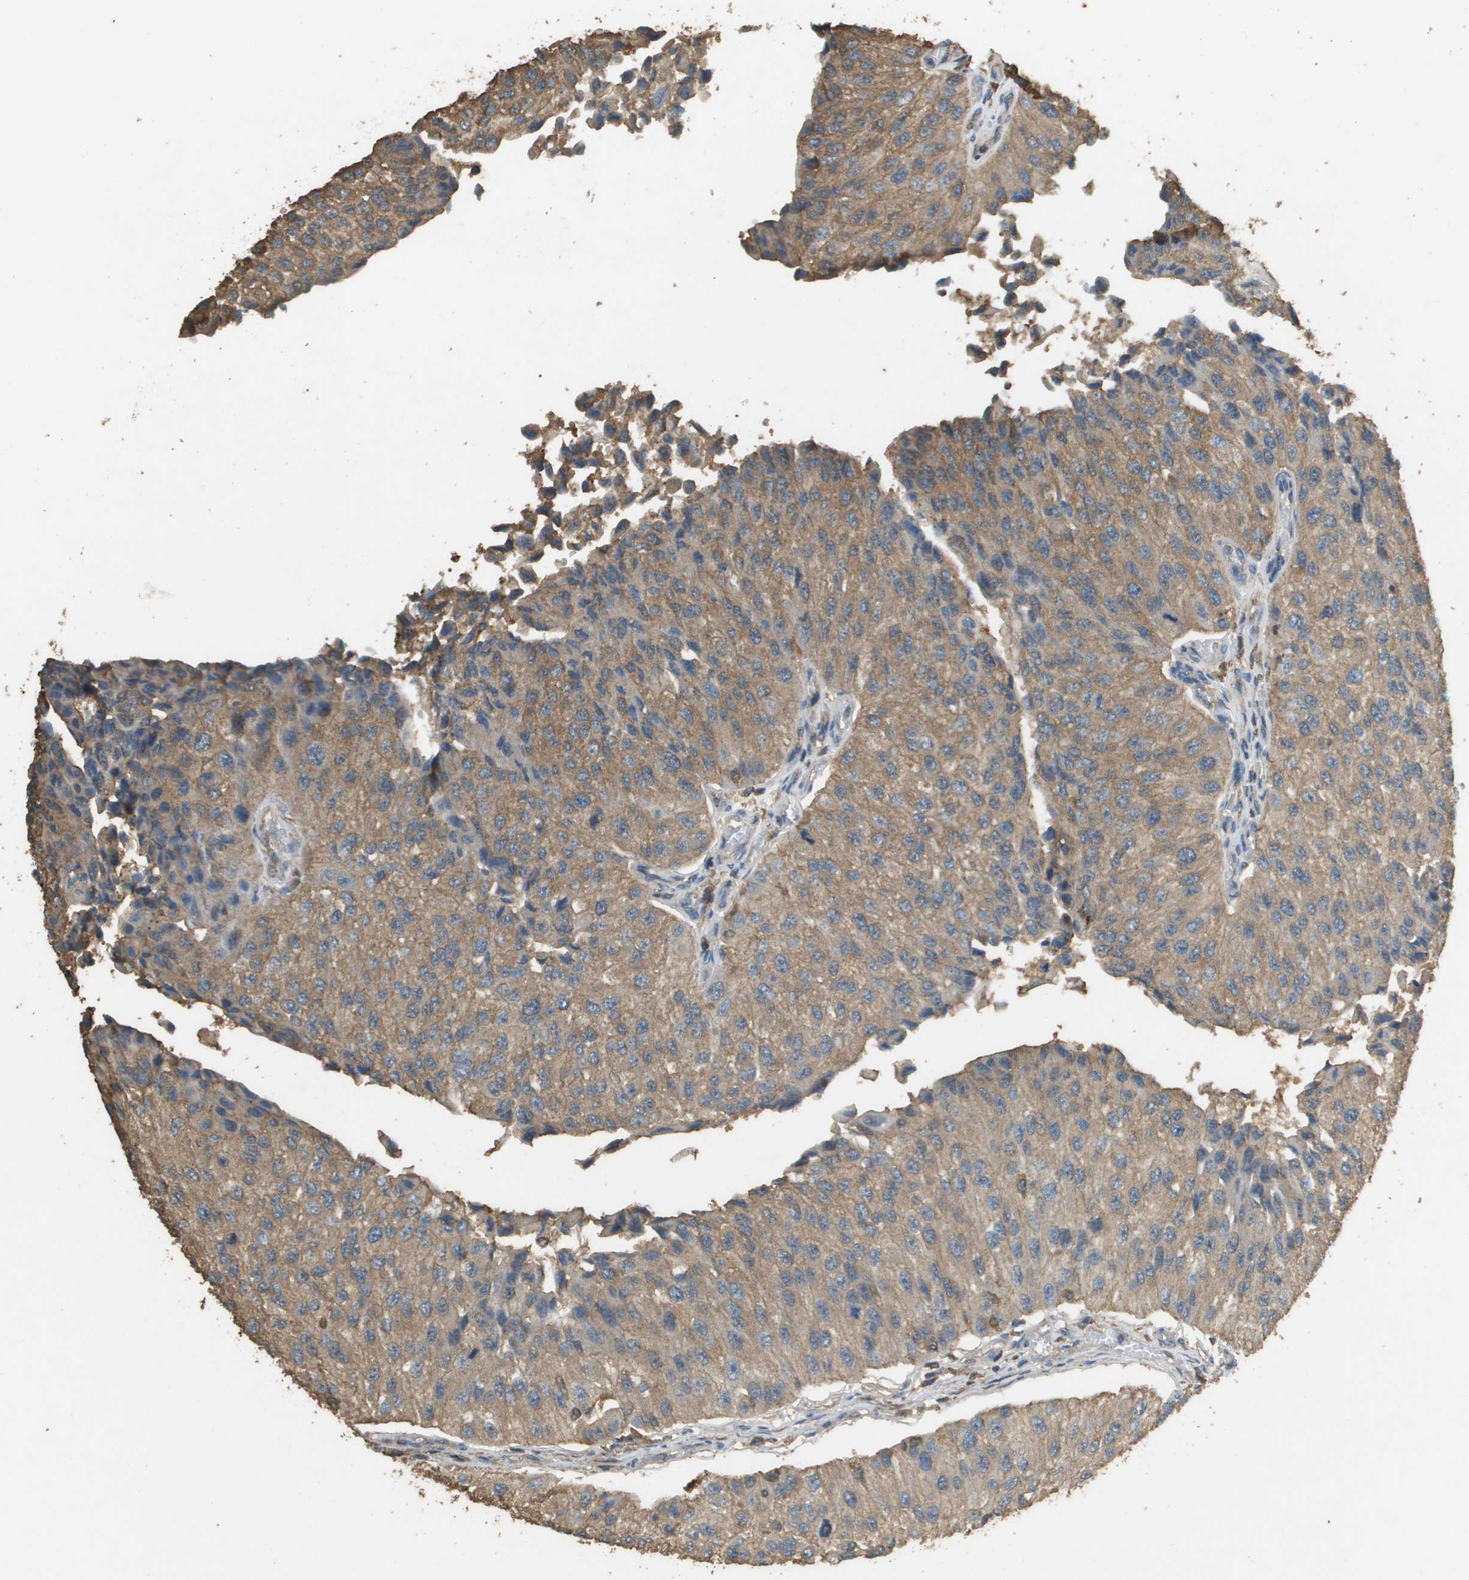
{"staining": {"intensity": "moderate", "quantity": ">75%", "location": "cytoplasmic/membranous"}, "tissue": "urothelial cancer", "cell_type": "Tumor cells", "image_type": "cancer", "snomed": [{"axis": "morphology", "description": "Urothelial carcinoma, High grade"}, {"axis": "topography", "description": "Kidney"}, {"axis": "topography", "description": "Urinary bladder"}], "caption": "A photomicrograph showing moderate cytoplasmic/membranous staining in approximately >75% of tumor cells in urothelial carcinoma (high-grade), as visualized by brown immunohistochemical staining.", "gene": "MS4A7", "patient": {"sex": "male", "age": 77}}